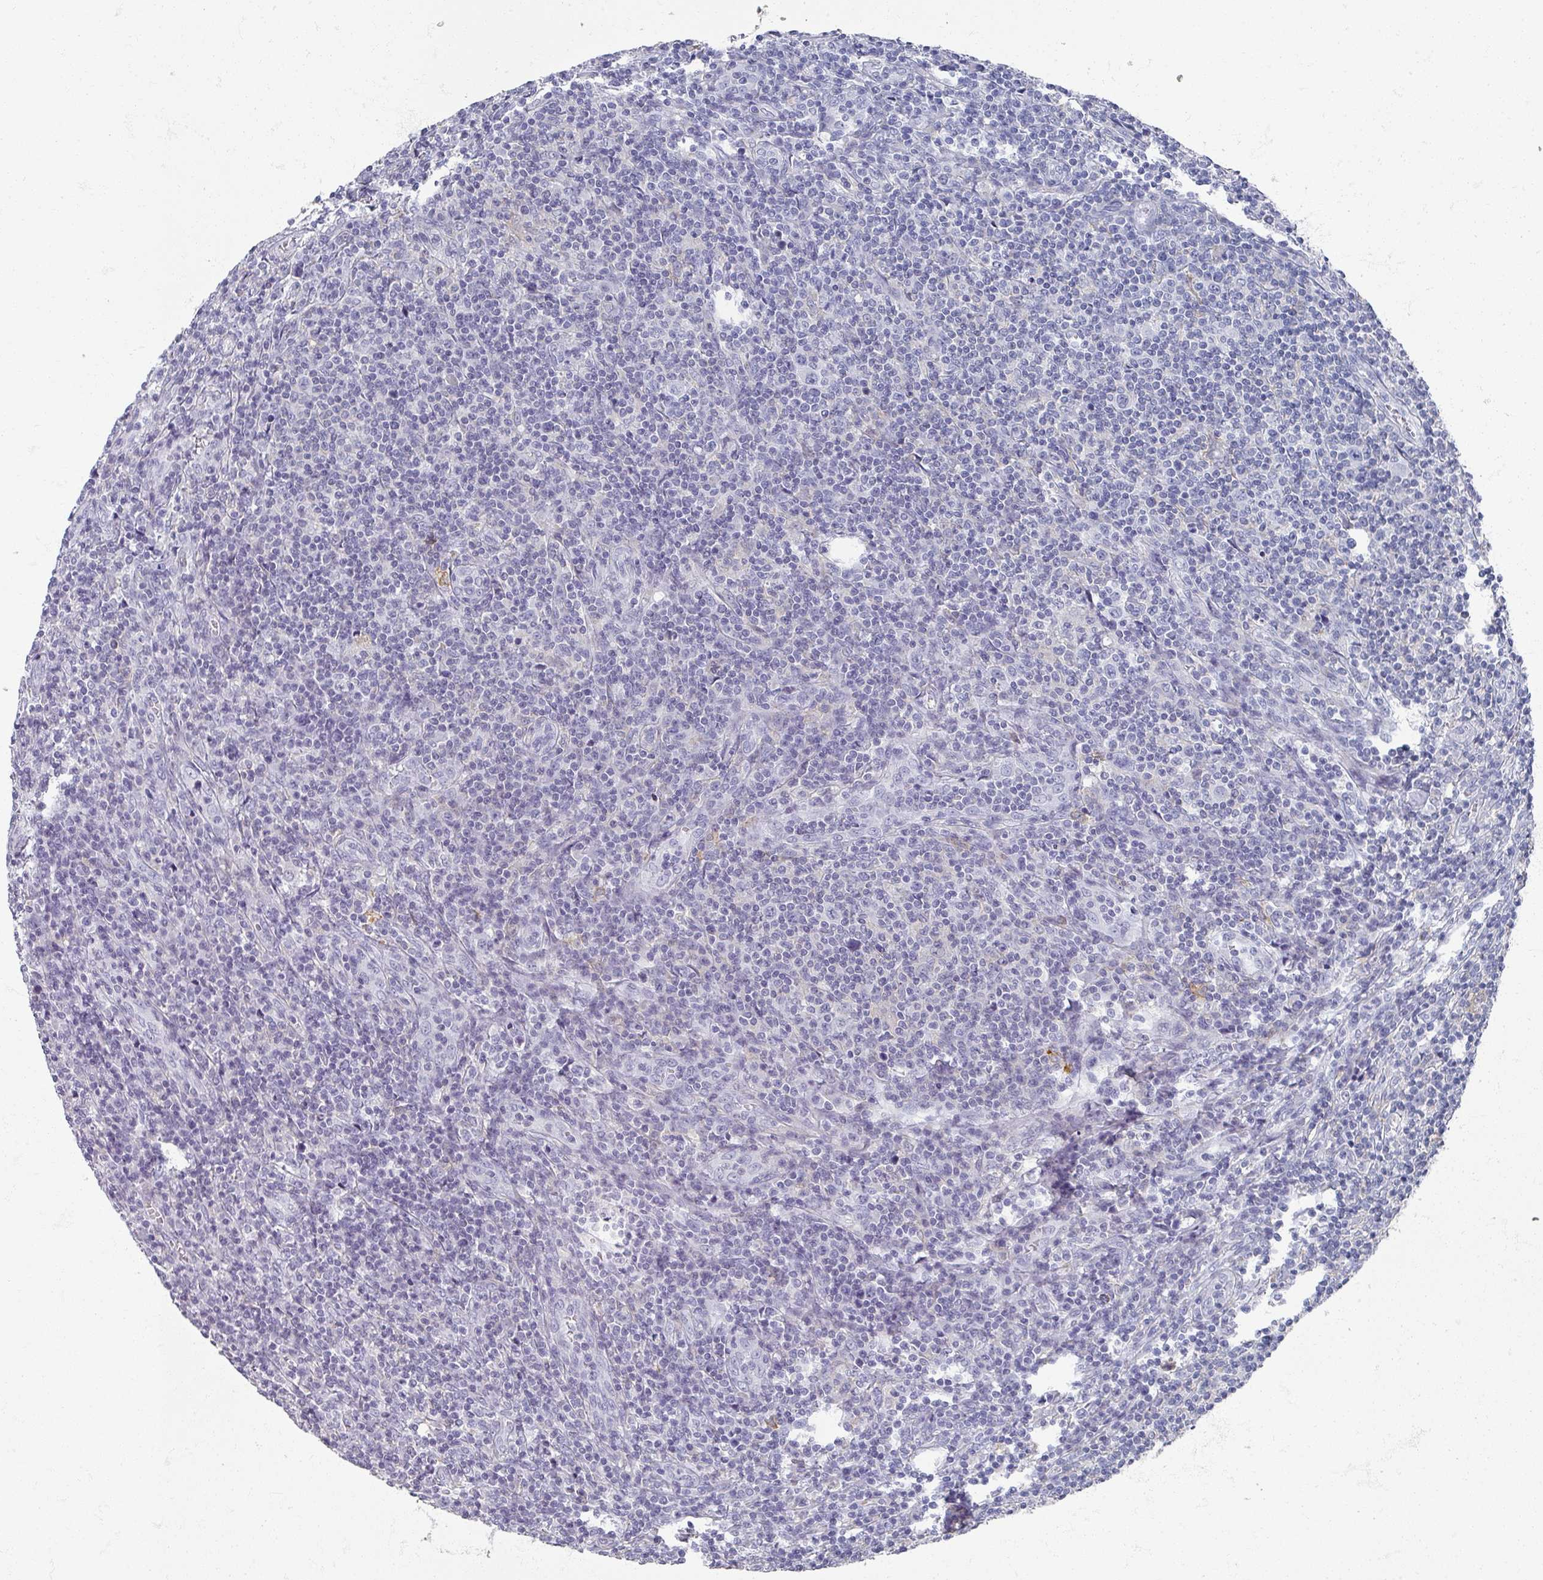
{"staining": {"intensity": "negative", "quantity": "none", "location": "none"}, "tissue": "lymphoma", "cell_type": "Tumor cells", "image_type": "cancer", "snomed": [{"axis": "morphology", "description": "Hodgkin's disease, NOS"}, {"axis": "topography", "description": "Lymph node"}], "caption": "Hodgkin's disease was stained to show a protein in brown. There is no significant staining in tumor cells. (IHC, brightfield microscopy, high magnification).", "gene": "OMG", "patient": {"sex": "male", "age": 83}}